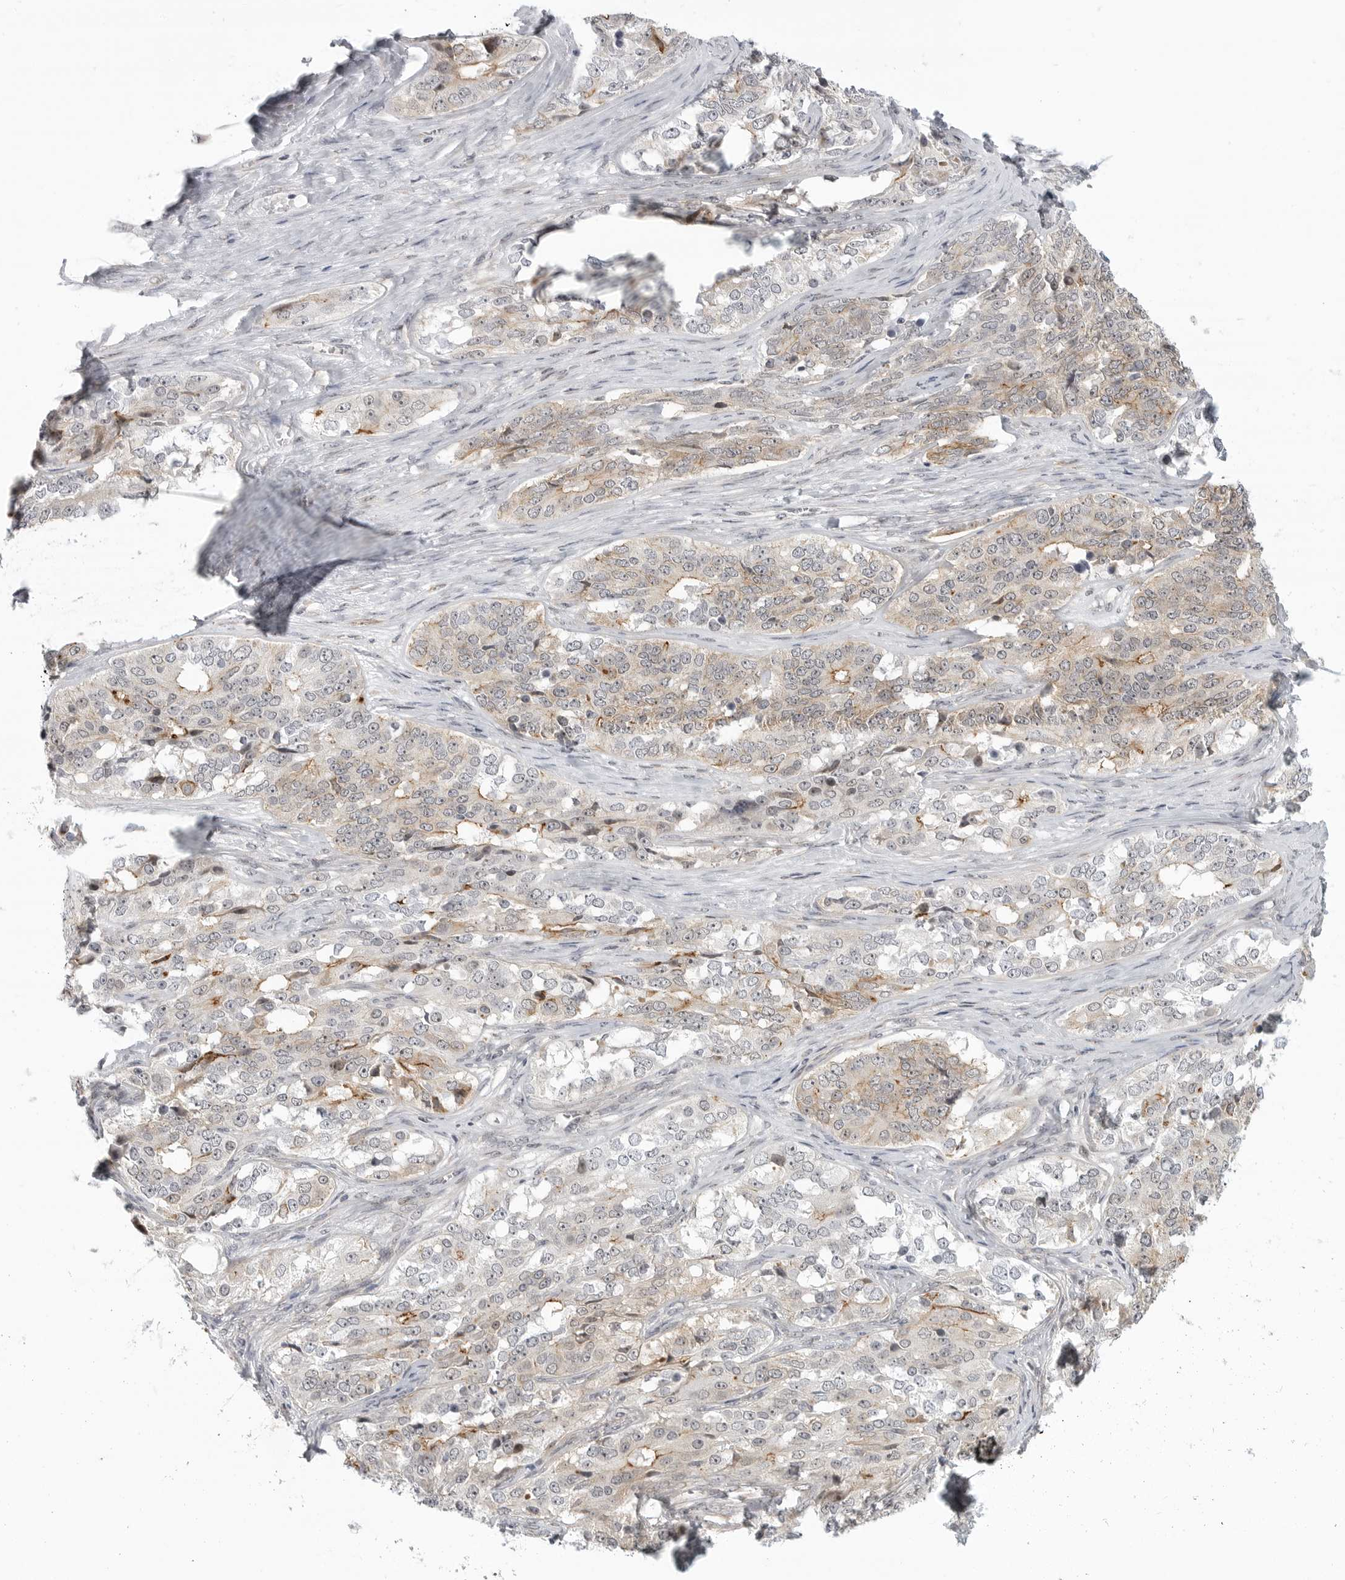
{"staining": {"intensity": "weak", "quantity": "<25%", "location": "cytoplasmic/membranous"}, "tissue": "ovarian cancer", "cell_type": "Tumor cells", "image_type": "cancer", "snomed": [{"axis": "morphology", "description": "Carcinoma, endometroid"}, {"axis": "topography", "description": "Ovary"}], "caption": "Immunohistochemistry histopathology image of human ovarian endometroid carcinoma stained for a protein (brown), which demonstrates no expression in tumor cells.", "gene": "CEP295NL", "patient": {"sex": "female", "age": 51}}